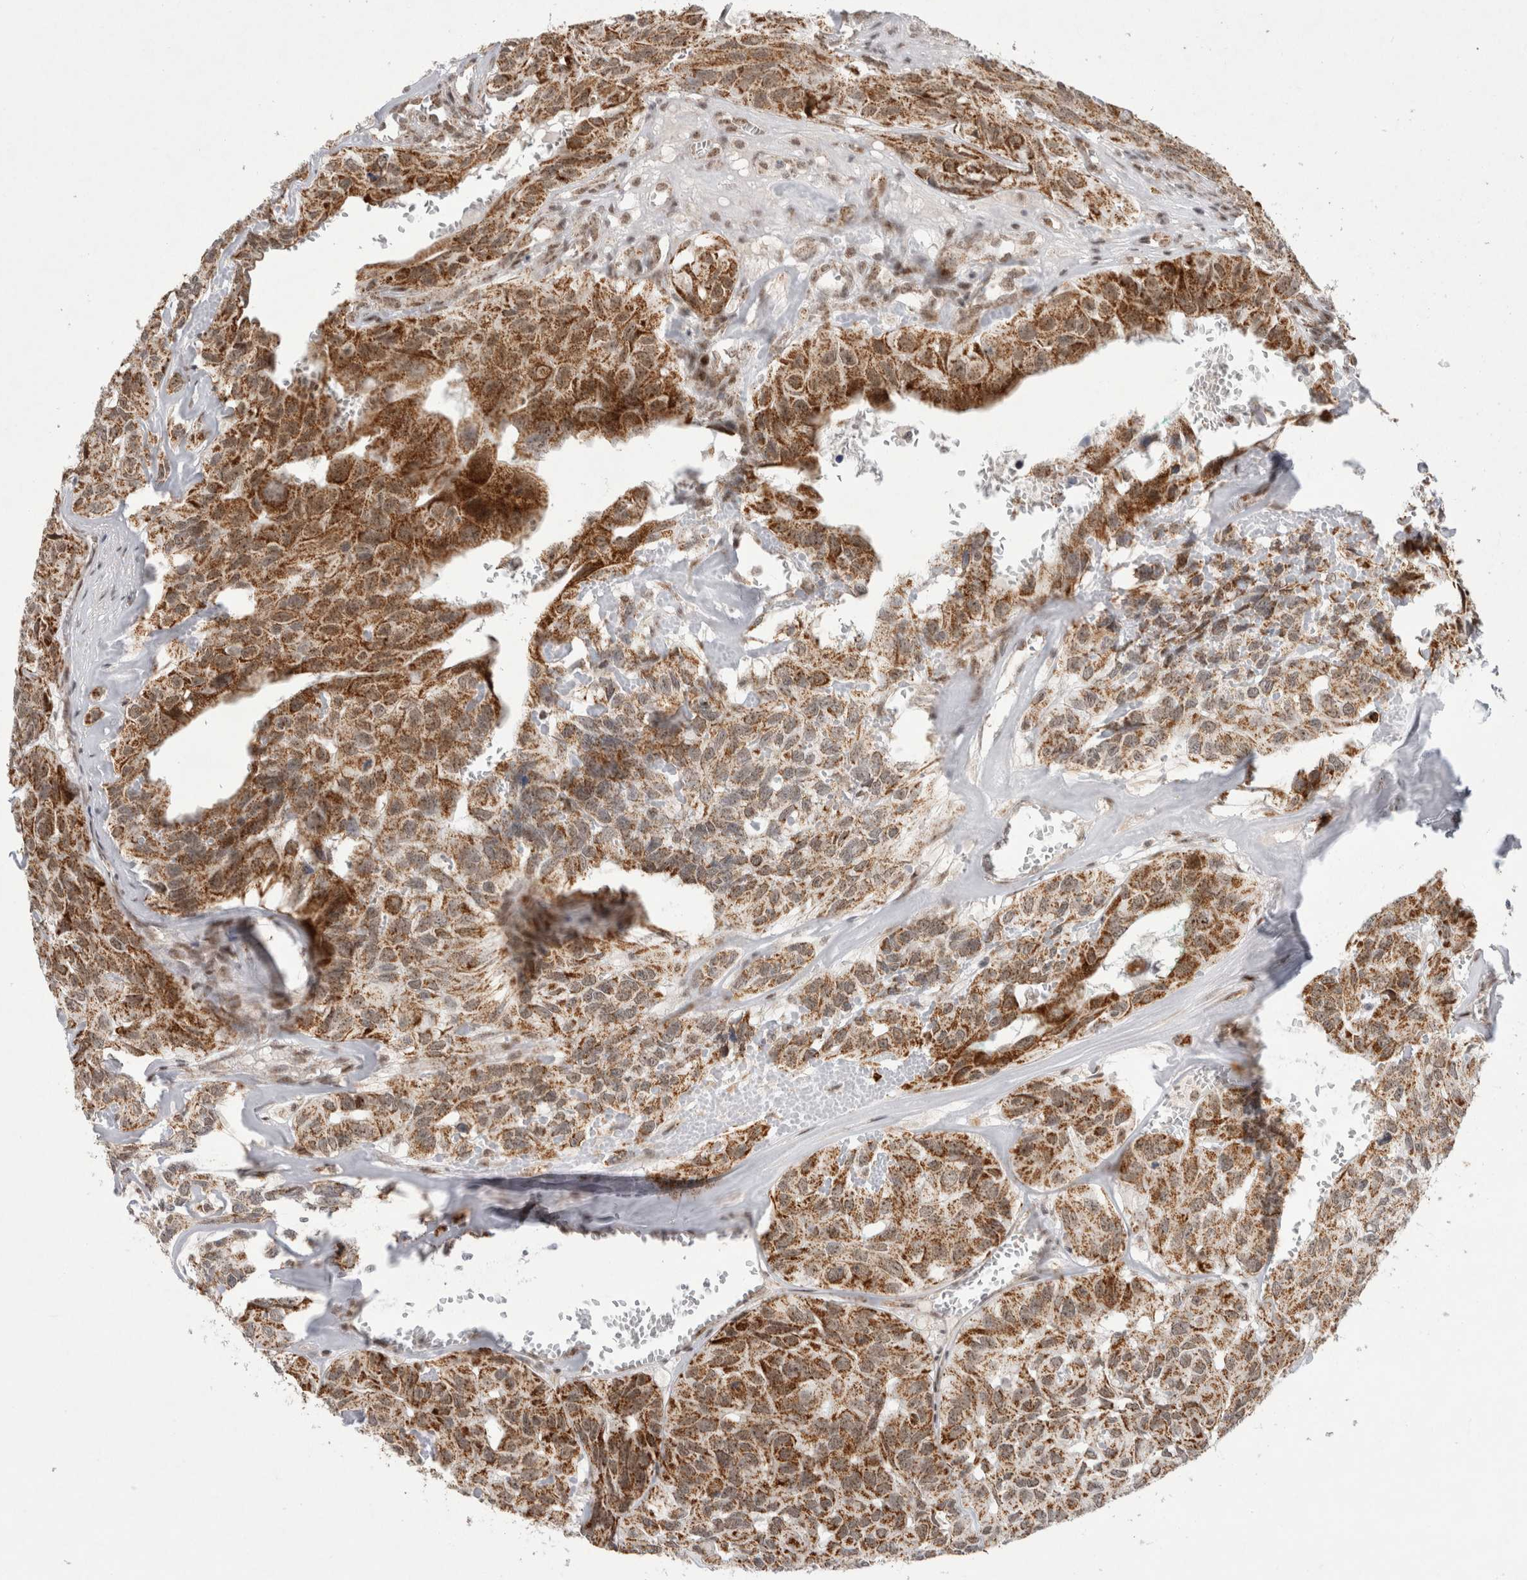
{"staining": {"intensity": "moderate", "quantity": ">75%", "location": "cytoplasmic/membranous"}, "tissue": "head and neck cancer", "cell_type": "Tumor cells", "image_type": "cancer", "snomed": [{"axis": "morphology", "description": "Adenocarcinoma, NOS"}, {"axis": "topography", "description": "Salivary gland, NOS"}, {"axis": "topography", "description": "Head-Neck"}], "caption": "Immunohistochemistry (IHC) histopathology image of neoplastic tissue: human head and neck cancer (adenocarcinoma) stained using immunohistochemistry demonstrates medium levels of moderate protein expression localized specifically in the cytoplasmic/membranous of tumor cells, appearing as a cytoplasmic/membranous brown color.", "gene": "MRPL37", "patient": {"sex": "female", "age": 76}}